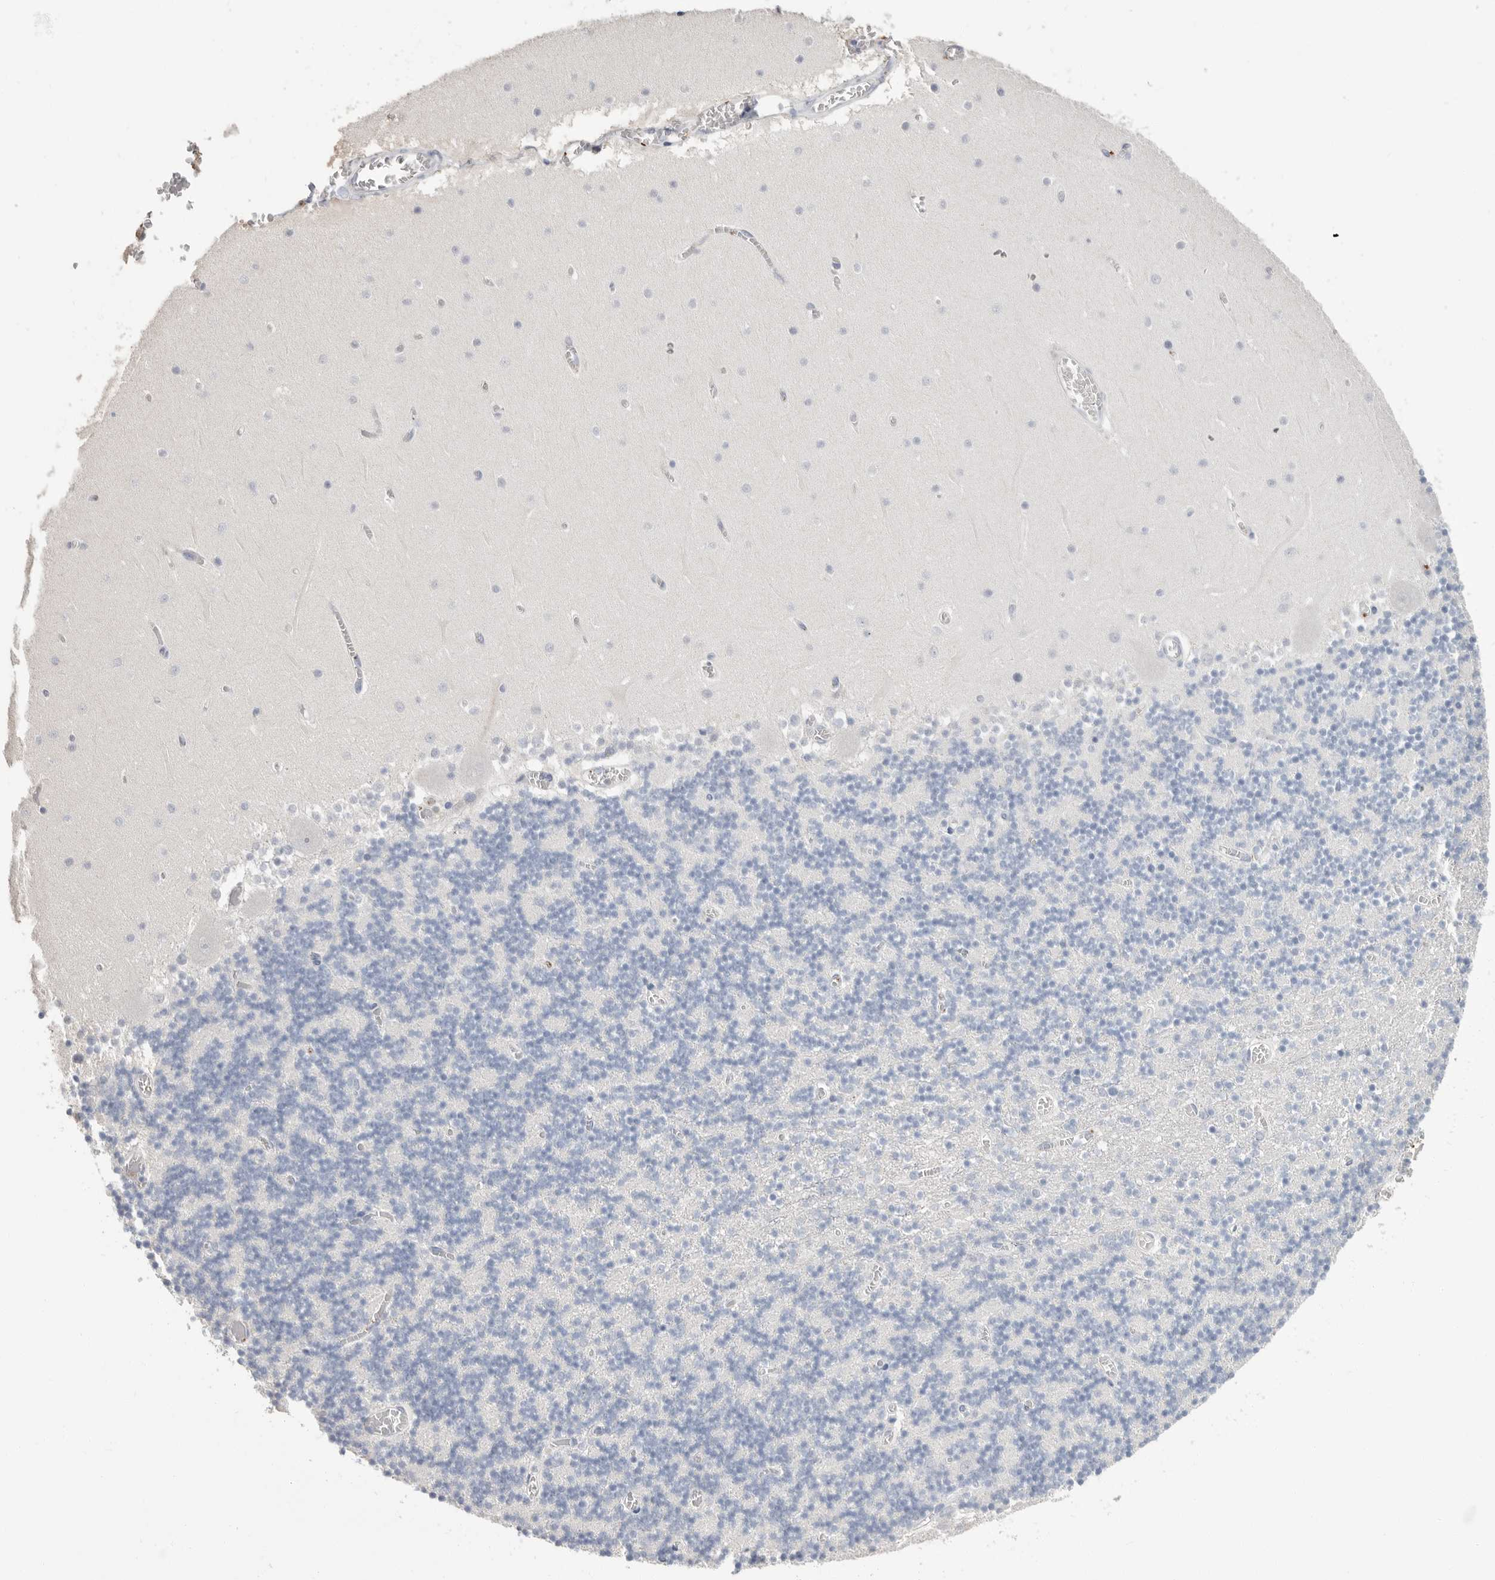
{"staining": {"intensity": "negative", "quantity": "none", "location": "none"}, "tissue": "cerebellum", "cell_type": "Cells in granular layer", "image_type": "normal", "snomed": [{"axis": "morphology", "description": "Normal tissue, NOS"}, {"axis": "topography", "description": "Cerebellum"}], "caption": "This is a photomicrograph of IHC staining of normal cerebellum, which shows no staining in cells in granular layer. The staining is performed using DAB (3,3'-diaminobenzidine) brown chromogen with nuclei counter-stained in using hematoxylin.", "gene": "APOA2", "patient": {"sex": "female", "age": 28}}